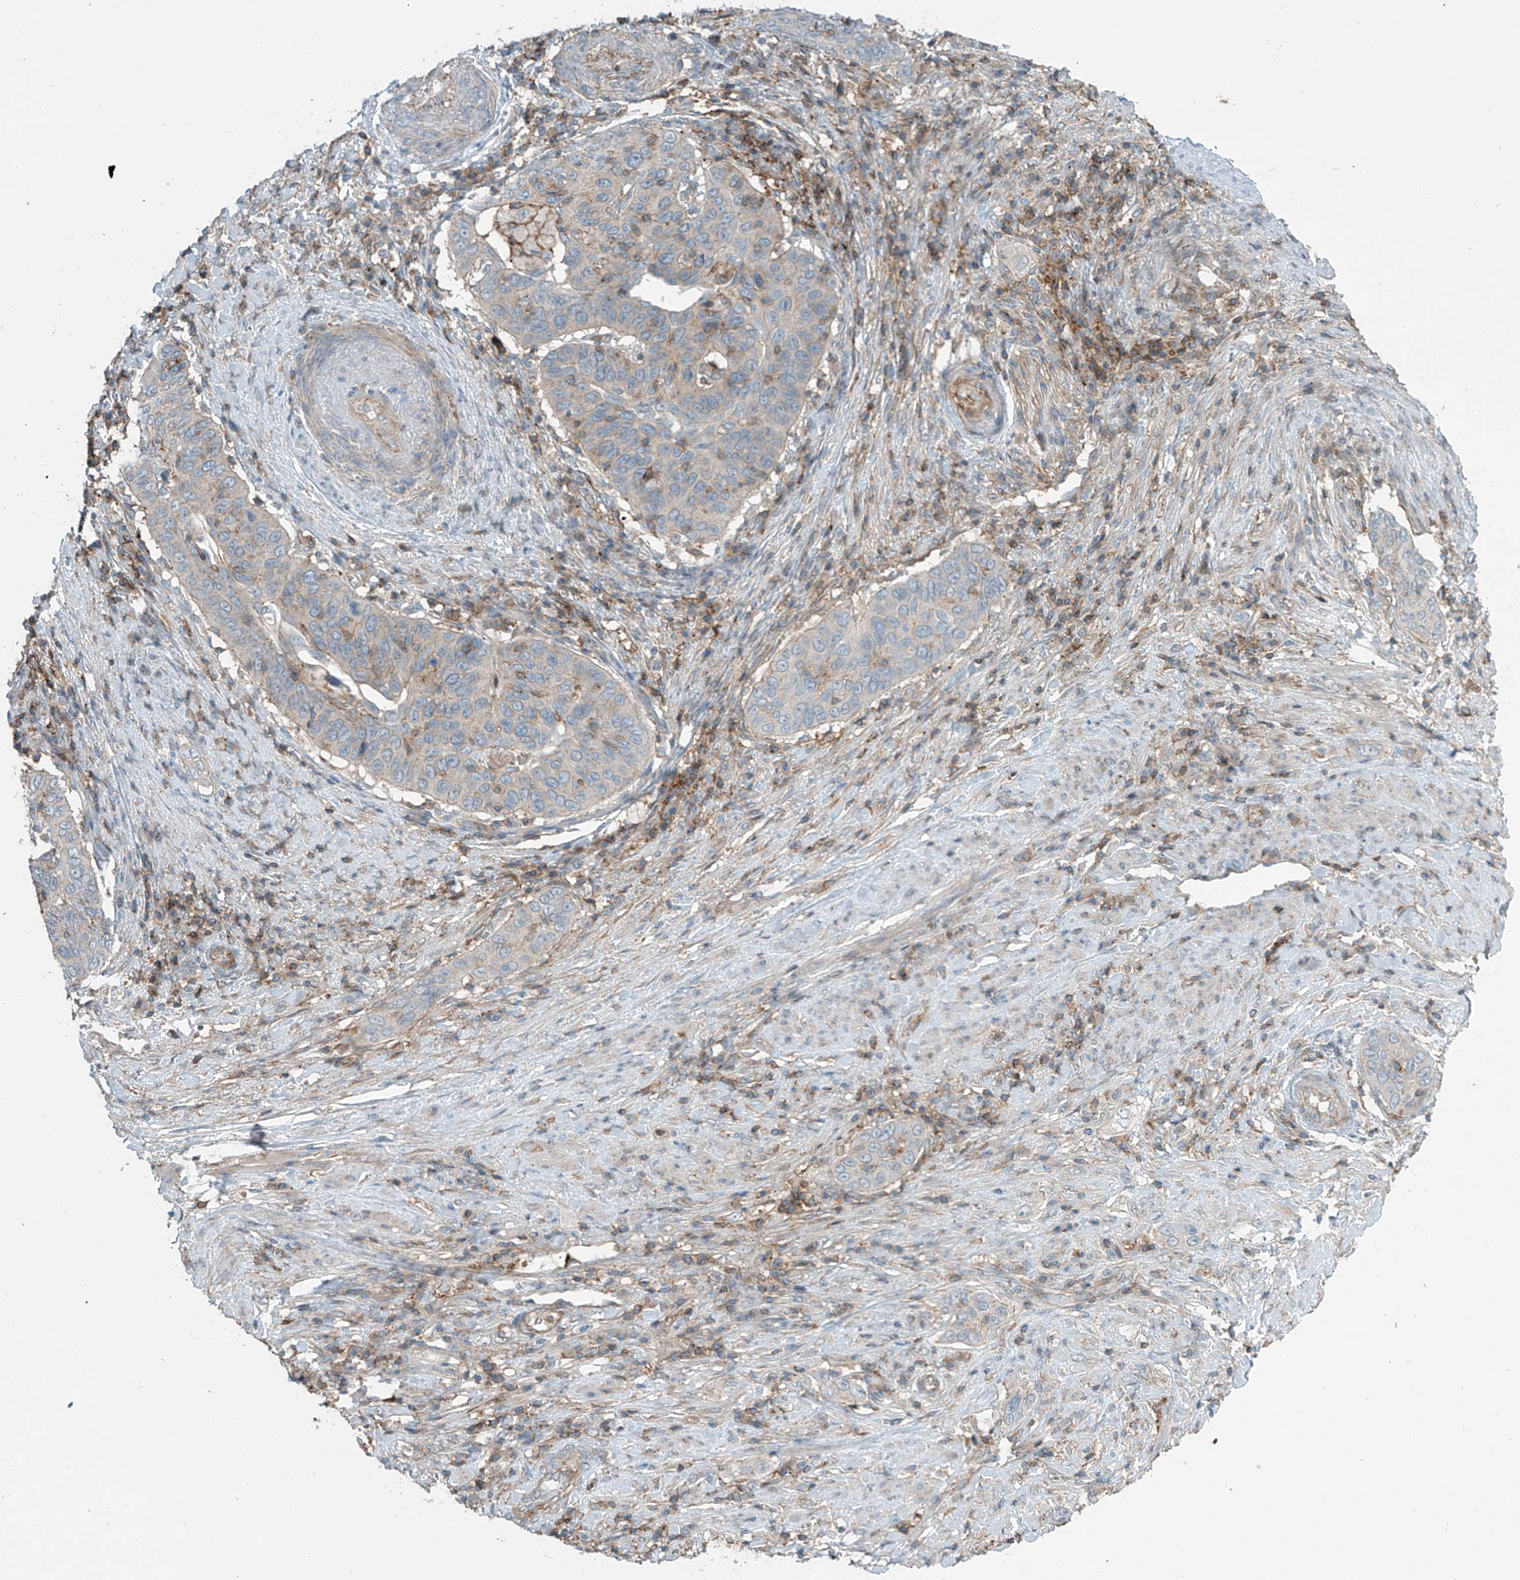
{"staining": {"intensity": "negative", "quantity": "none", "location": "none"}, "tissue": "cervical cancer", "cell_type": "Tumor cells", "image_type": "cancer", "snomed": [{"axis": "morphology", "description": "Squamous cell carcinoma, NOS"}, {"axis": "topography", "description": "Cervix"}], "caption": "A high-resolution micrograph shows immunohistochemistry staining of cervical cancer (squamous cell carcinoma), which reveals no significant expression in tumor cells. Nuclei are stained in blue.", "gene": "SLC9A2", "patient": {"sex": "female", "age": 60}}